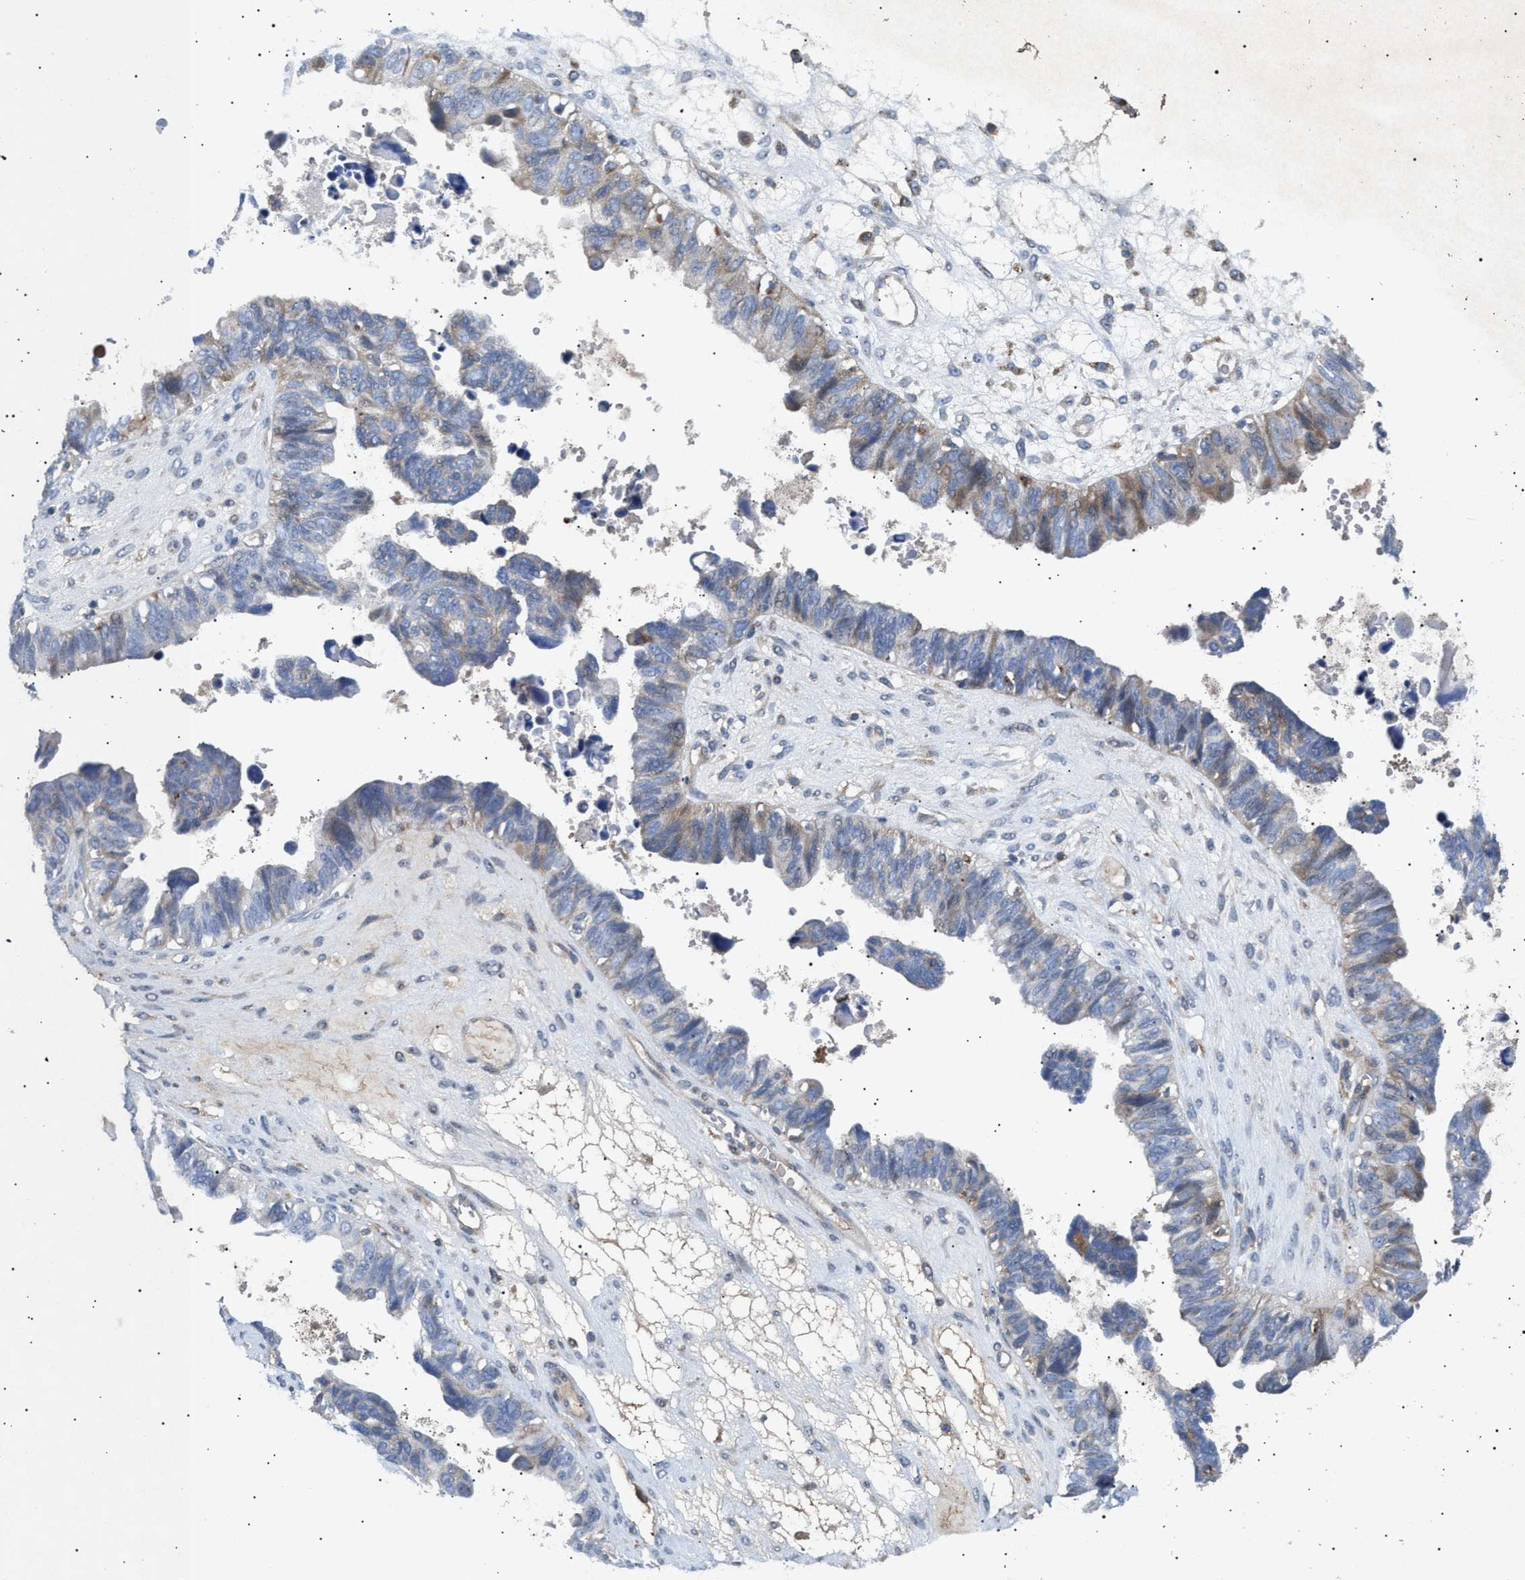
{"staining": {"intensity": "weak", "quantity": "25%-75%", "location": "cytoplasmic/membranous"}, "tissue": "ovarian cancer", "cell_type": "Tumor cells", "image_type": "cancer", "snomed": [{"axis": "morphology", "description": "Cystadenocarcinoma, serous, NOS"}, {"axis": "topography", "description": "Ovary"}], "caption": "Protein staining of serous cystadenocarcinoma (ovarian) tissue demonstrates weak cytoplasmic/membranous positivity in about 25%-75% of tumor cells. The protein of interest is stained brown, and the nuclei are stained in blue (DAB (3,3'-diaminobenzidine) IHC with brightfield microscopy, high magnification).", "gene": "SIRT5", "patient": {"sex": "female", "age": 79}}